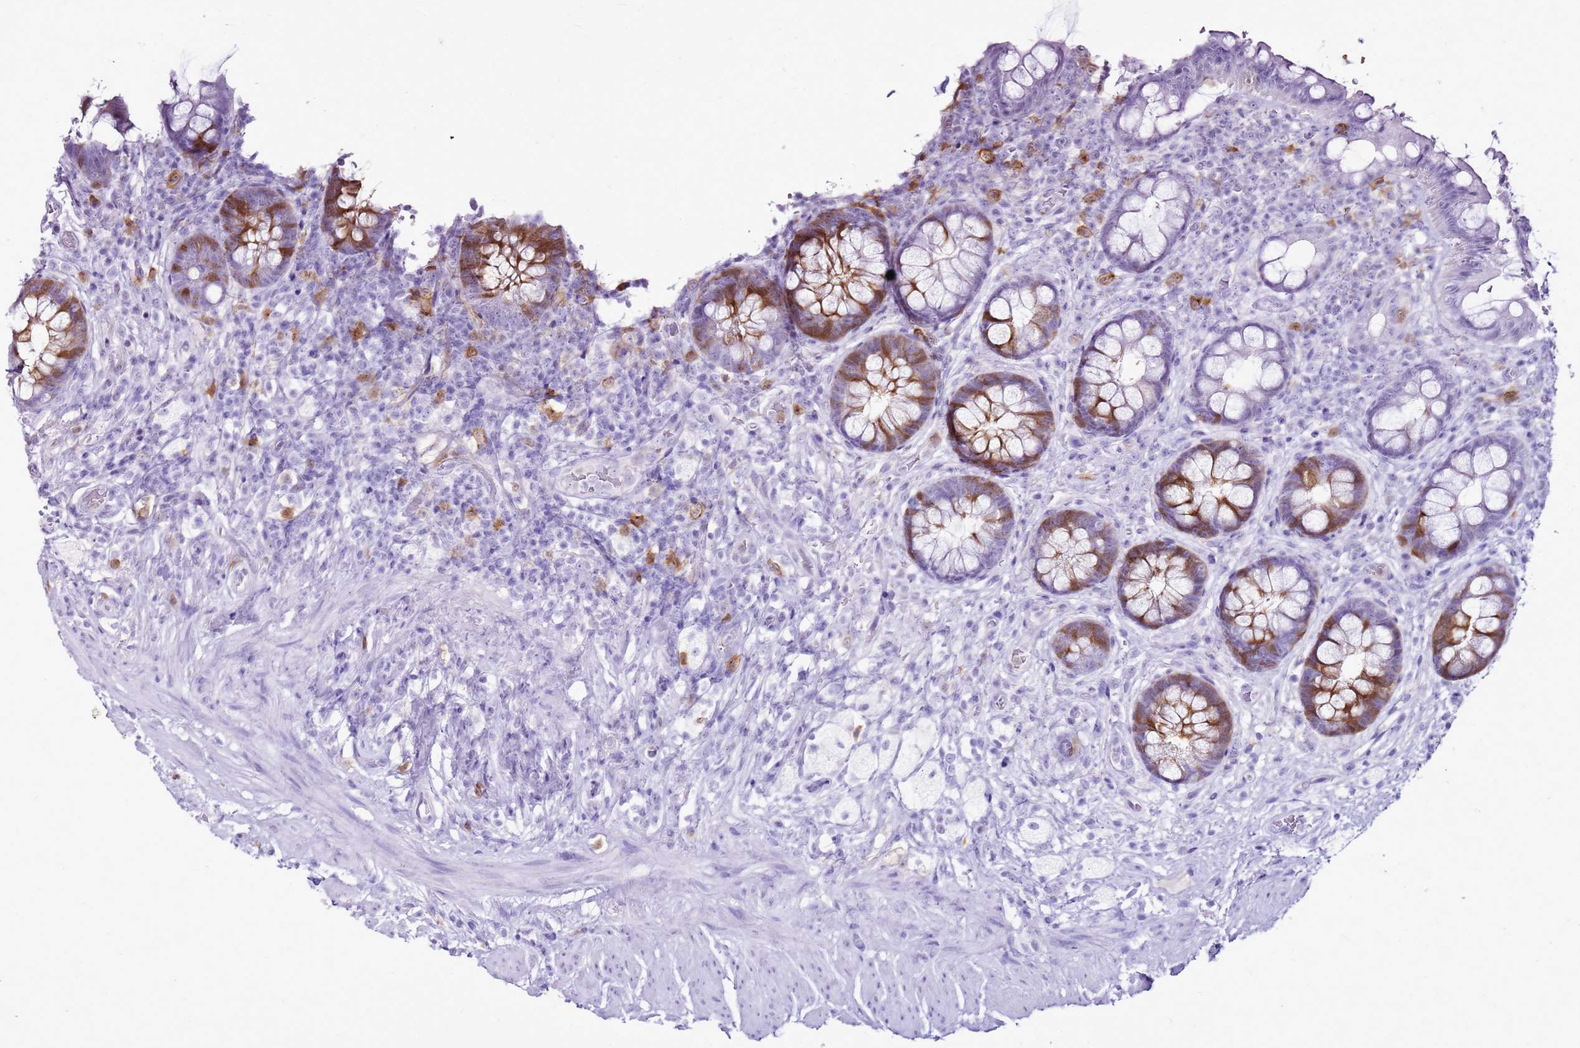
{"staining": {"intensity": "moderate", "quantity": "<25%", "location": "cytoplasmic/membranous"}, "tissue": "rectum", "cell_type": "Glandular cells", "image_type": "normal", "snomed": [{"axis": "morphology", "description": "Normal tissue, NOS"}, {"axis": "topography", "description": "Rectum"}, {"axis": "topography", "description": "Peripheral nerve tissue"}], "caption": "Immunohistochemistry staining of benign rectum, which shows low levels of moderate cytoplasmic/membranous positivity in approximately <25% of glandular cells indicating moderate cytoplasmic/membranous protein staining. The staining was performed using DAB (brown) for protein detection and nuclei were counterstained in hematoxylin (blue).", "gene": "SPC25", "patient": {"sex": "female", "age": 69}}